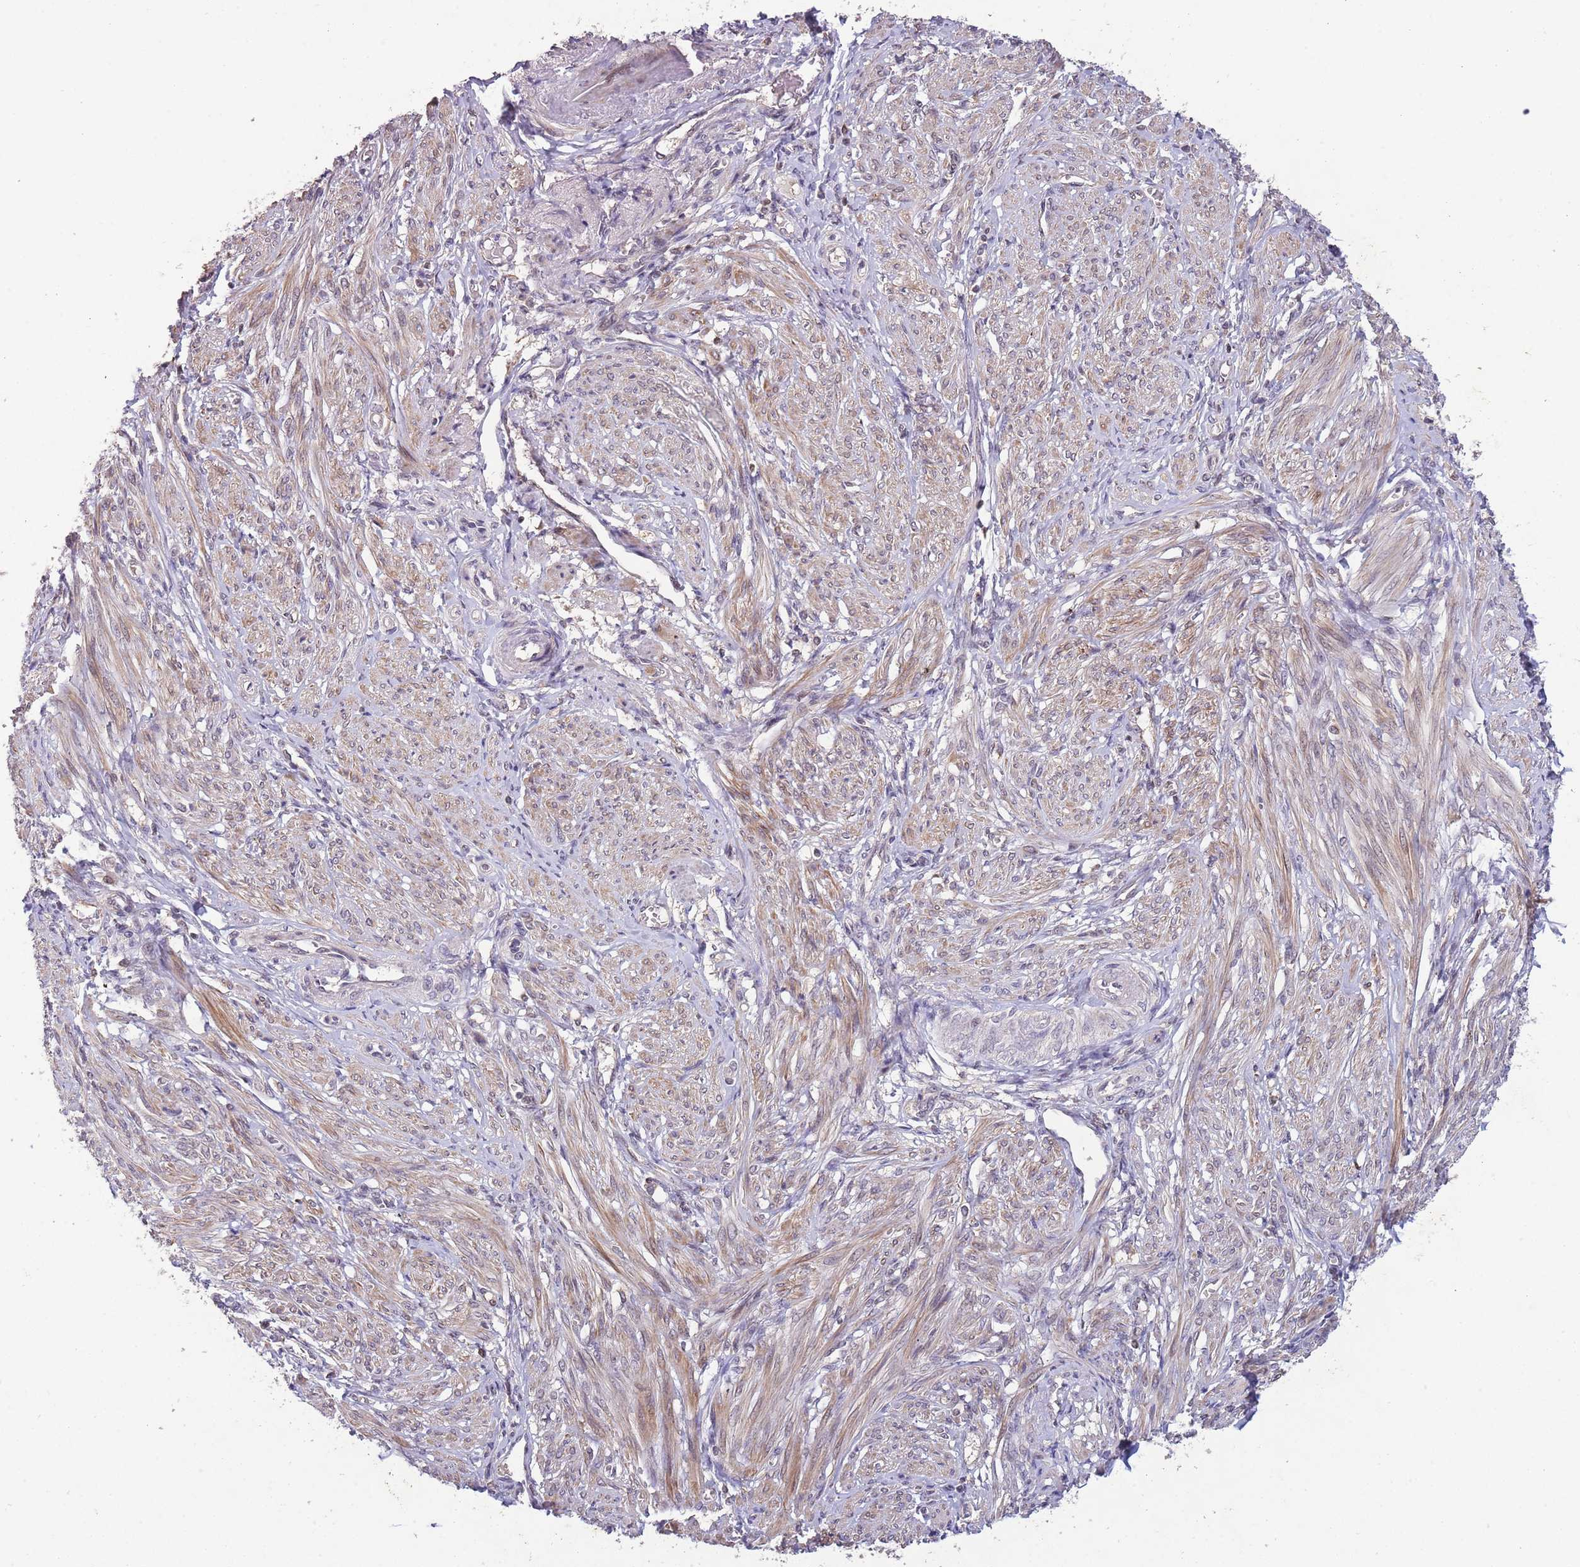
{"staining": {"intensity": "moderate", "quantity": "25%-75%", "location": "cytoplasmic/membranous"}, "tissue": "smooth muscle", "cell_type": "Smooth muscle cells", "image_type": "normal", "snomed": [{"axis": "morphology", "description": "Normal tissue, NOS"}, {"axis": "topography", "description": "Smooth muscle"}], "caption": "Immunohistochemical staining of normal smooth muscle demonstrates moderate cytoplasmic/membranous protein positivity in about 25%-75% of smooth muscle cells.", "gene": "ZNF639", "patient": {"sex": "female", "age": 39}}